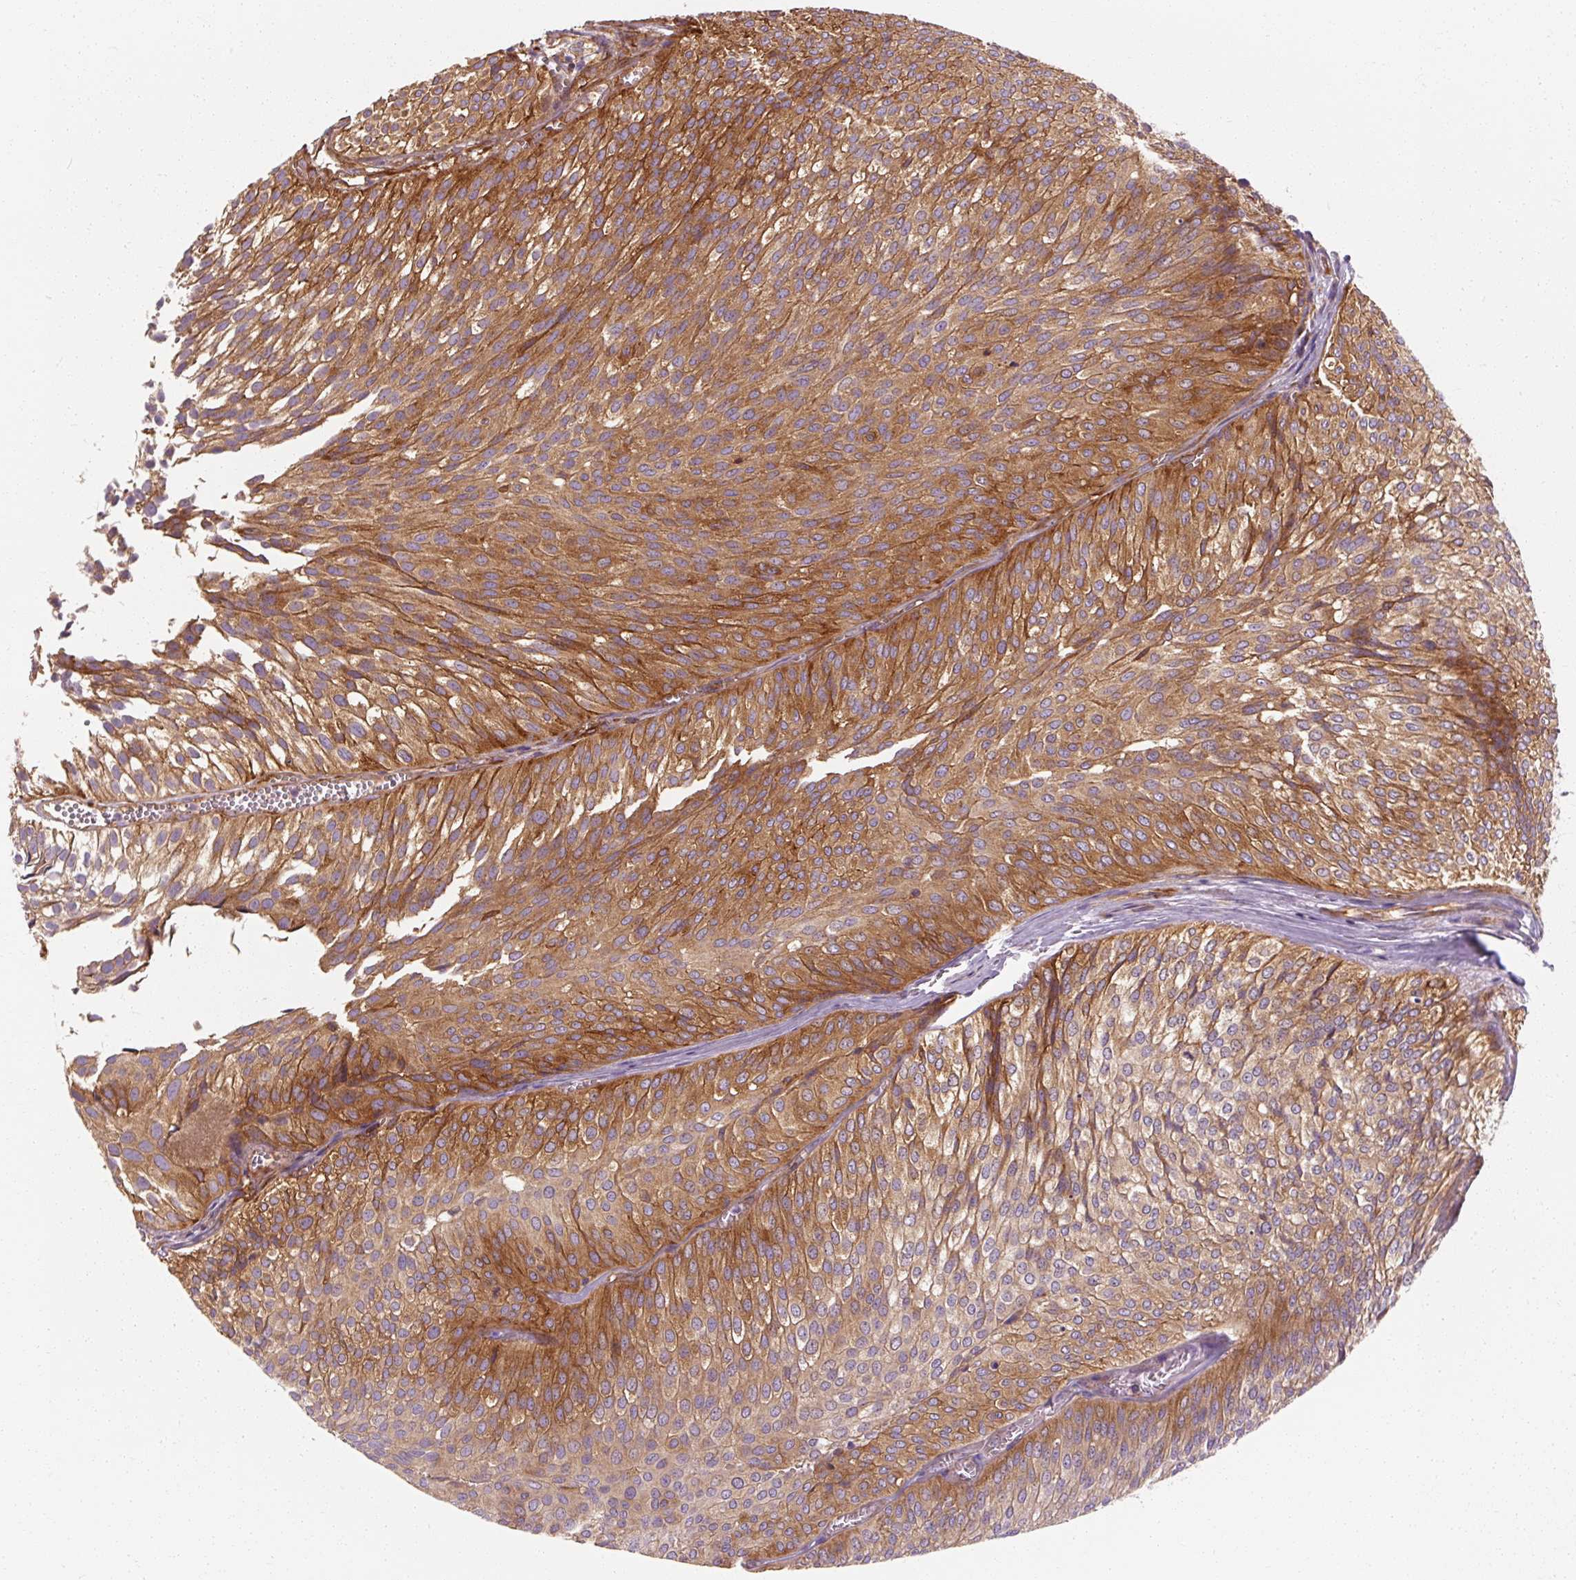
{"staining": {"intensity": "moderate", "quantity": ">75%", "location": "cytoplasmic/membranous"}, "tissue": "urothelial cancer", "cell_type": "Tumor cells", "image_type": "cancer", "snomed": [{"axis": "morphology", "description": "Urothelial carcinoma, Low grade"}, {"axis": "topography", "description": "Urinary bladder"}], "caption": "Tumor cells show medium levels of moderate cytoplasmic/membranous staining in approximately >75% of cells in low-grade urothelial carcinoma.", "gene": "TBC1D4", "patient": {"sex": "male", "age": 91}}